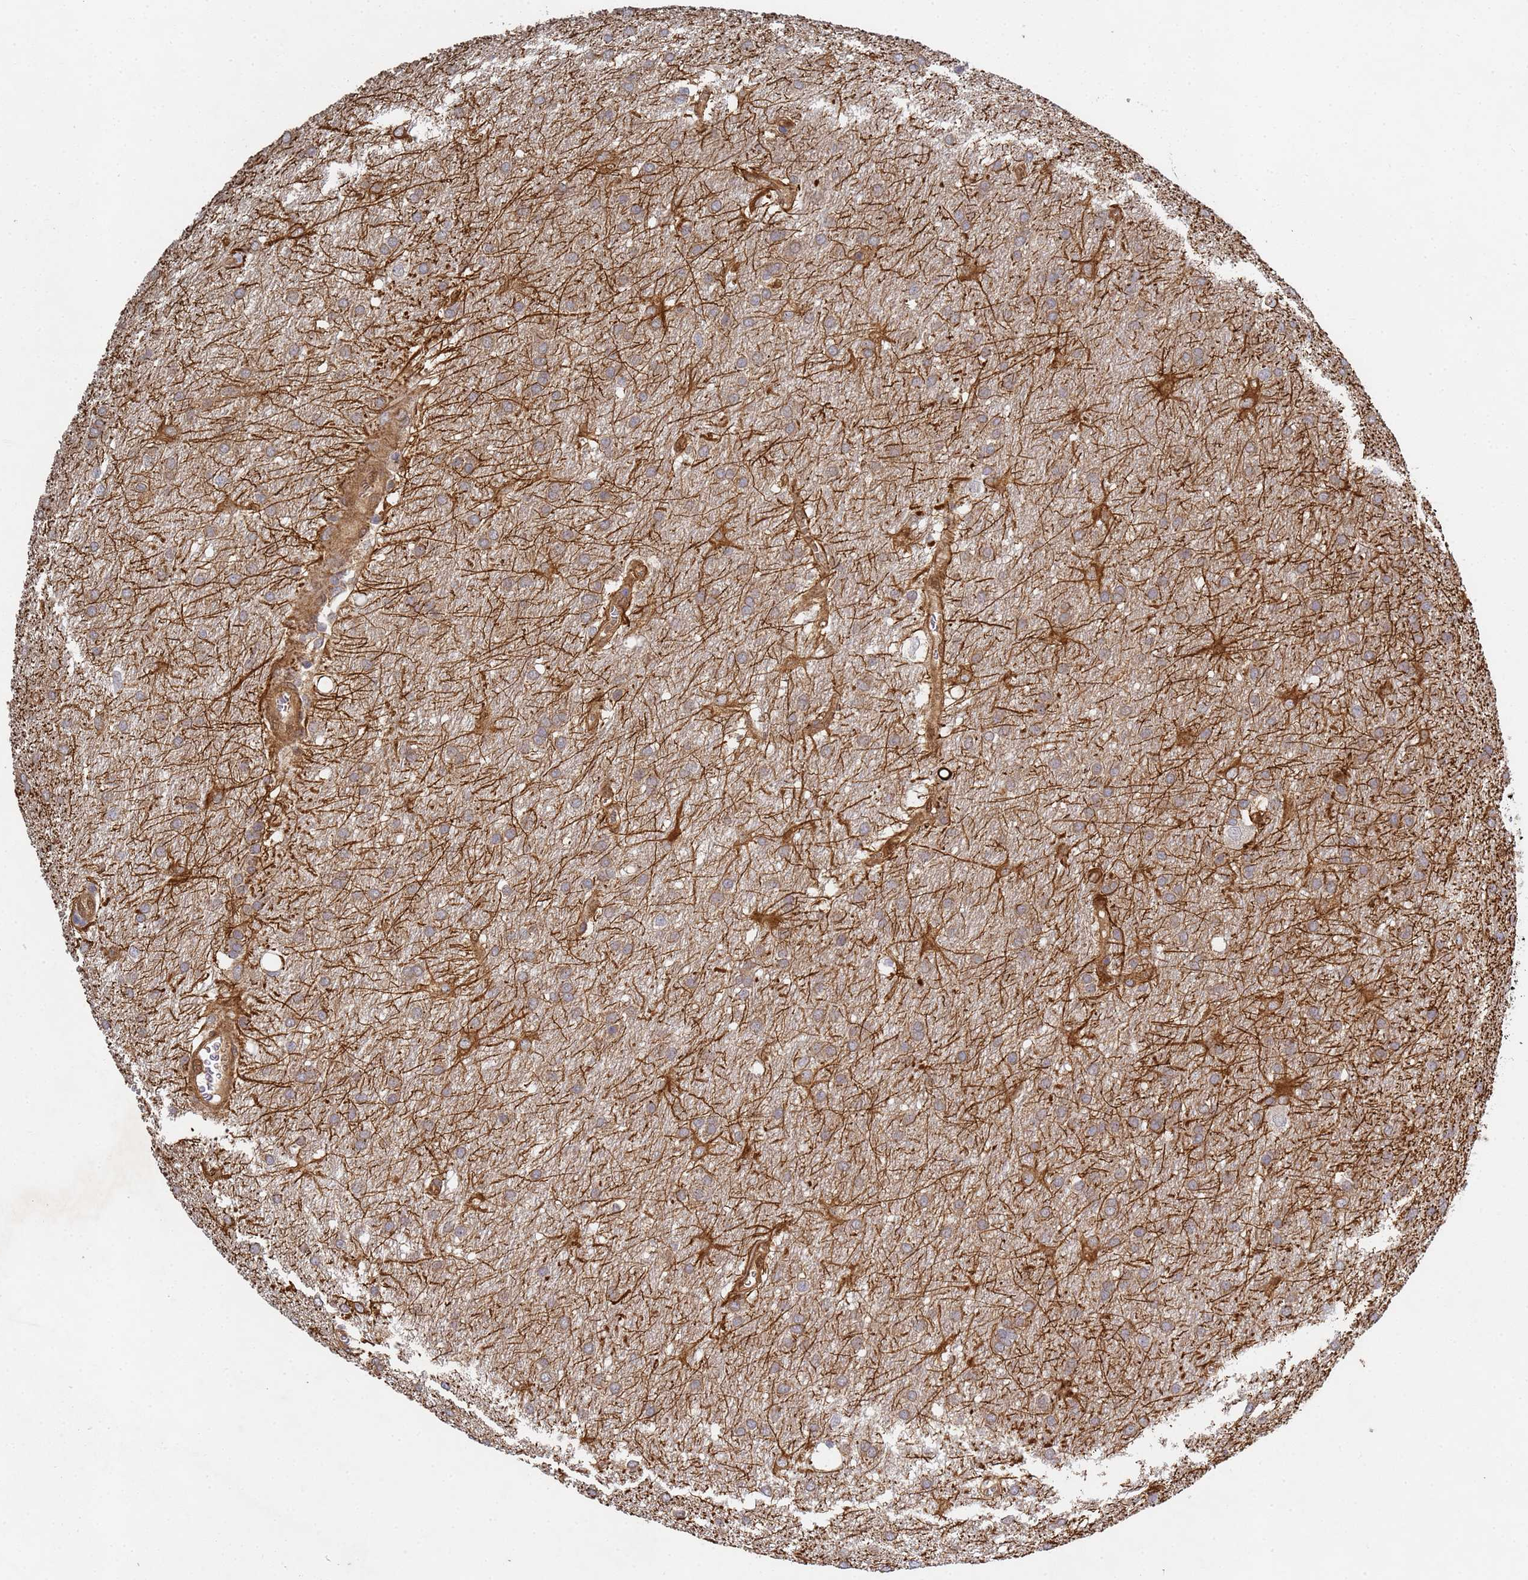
{"staining": {"intensity": "weak", "quantity": ">75%", "location": "cytoplasmic/membranous"}, "tissue": "glioma", "cell_type": "Tumor cells", "image_type": "cancer", "snomed": [{"axis": "morphology", "description": "Glioma, malignant, Low grade"}, {"axis": "topography", "description": "Brain"}], "caption": "Immunohistochemistry (IHC) photomicrograph of neoplastic tissue: glioma stained using immunohistochemistry (IHC) exhibits low levels of weak protein expression localized specifically in the cytoplasmic/membranous of tumor cells, appearing as a cytoplasmic/membranous brown color.", "gene": "C8orf34", "patient": {"sex": "male", "age": 66}}